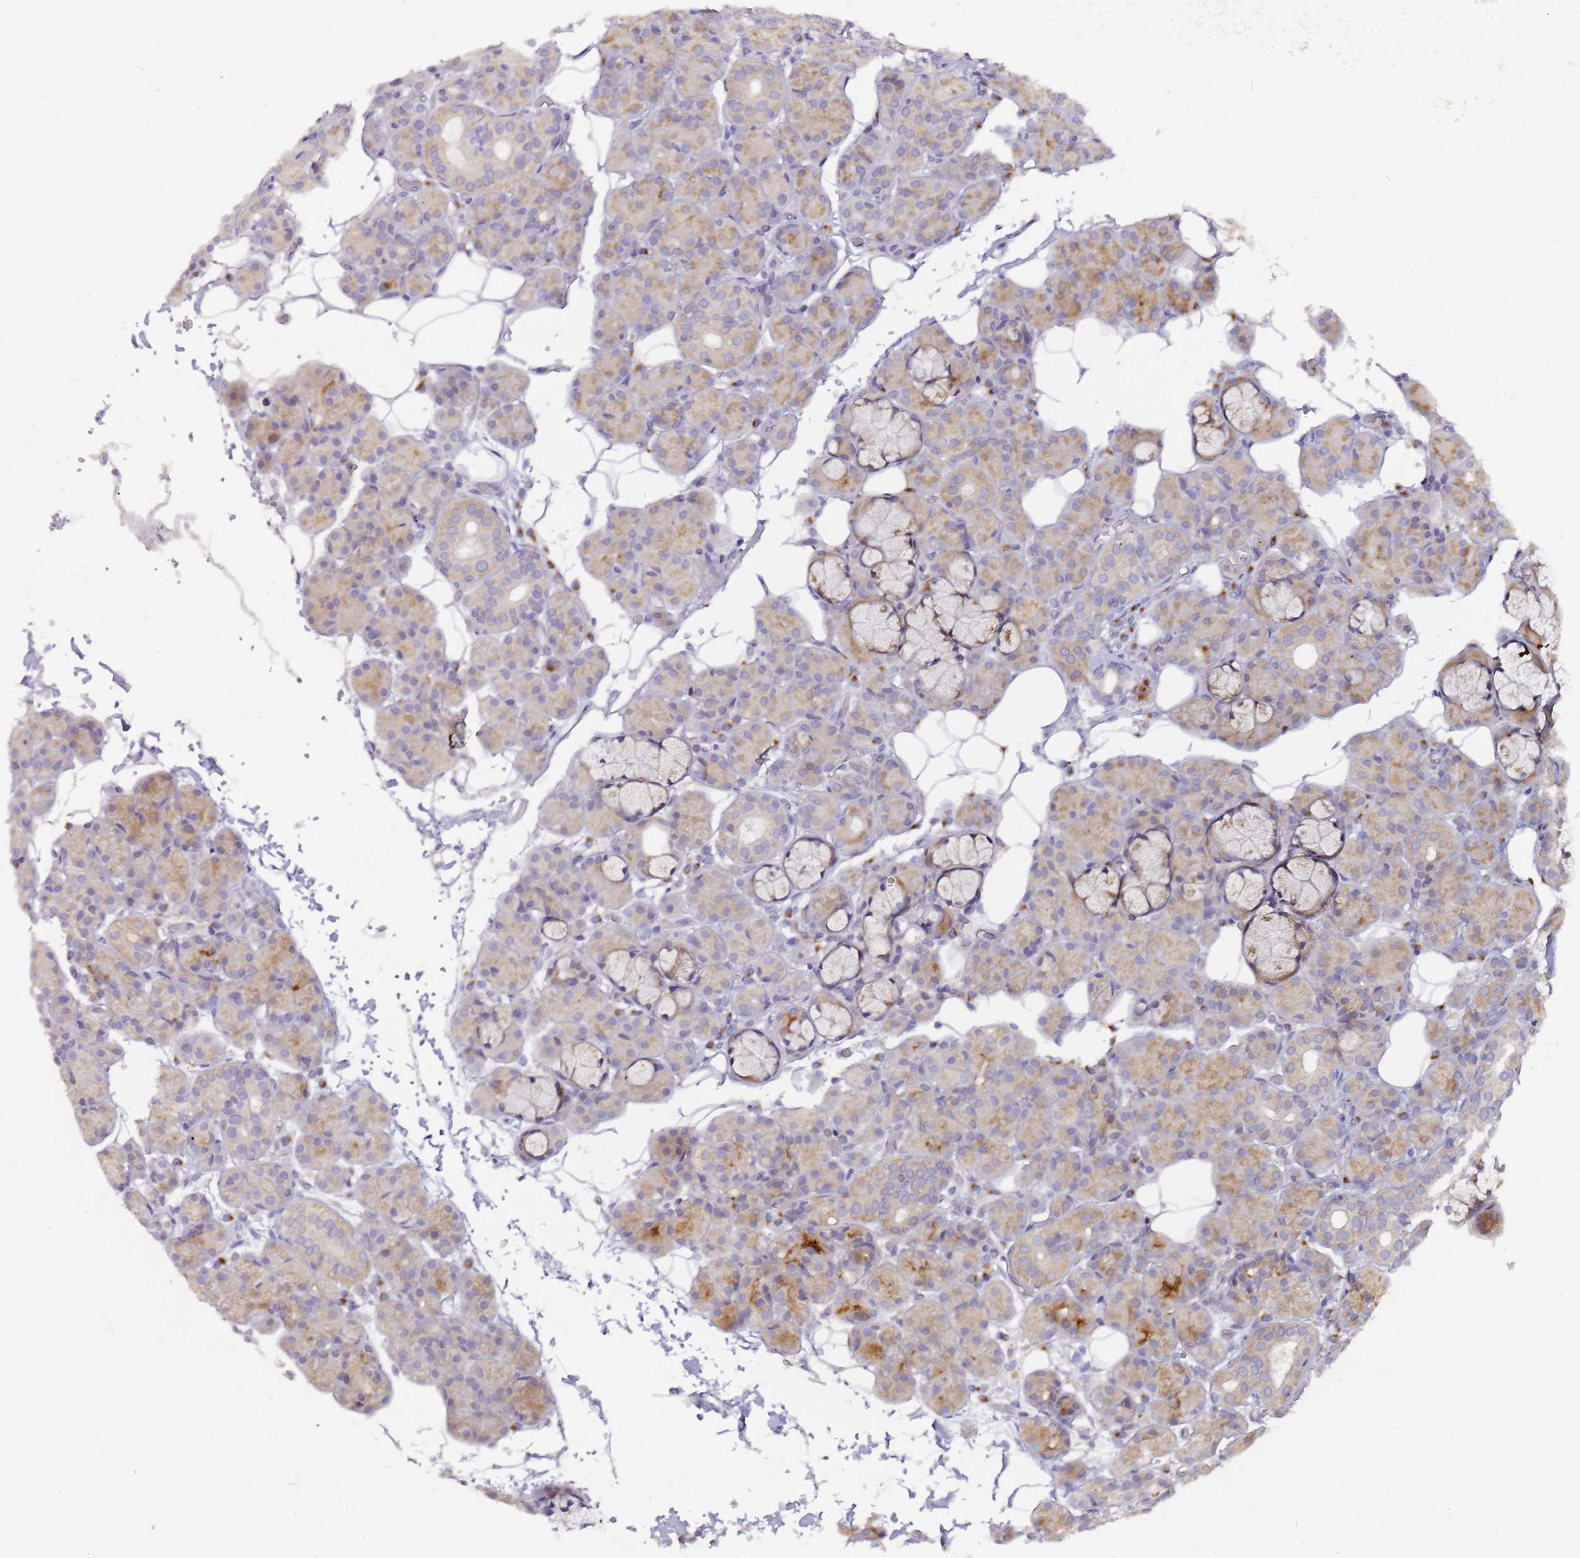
{"staining": {"intensity": "weak", "quantity": "25%-75%", "location": "cytoplasmic/membranous"}, "tissue": "salivary gland", "cell_type": "Glandular cells", "image_type": "normal", "snomed": [{"axis": "morphology", "description": "Normal tissue, NOS"}, {"axis": "topography", "description": "Salivary gland"}], "caption": "High-power microscopy captured an immunohistochemistry (IHC) image of benign salivary gland, revealing weak cytoplasmic/membranous staining in approximately 25%-75% of glandular cells. (brown staining indicates protein expression, while blue staining denotes nuclei).", "gene": "MRPL49", "patient": {"sex": "male", "age": 63}}